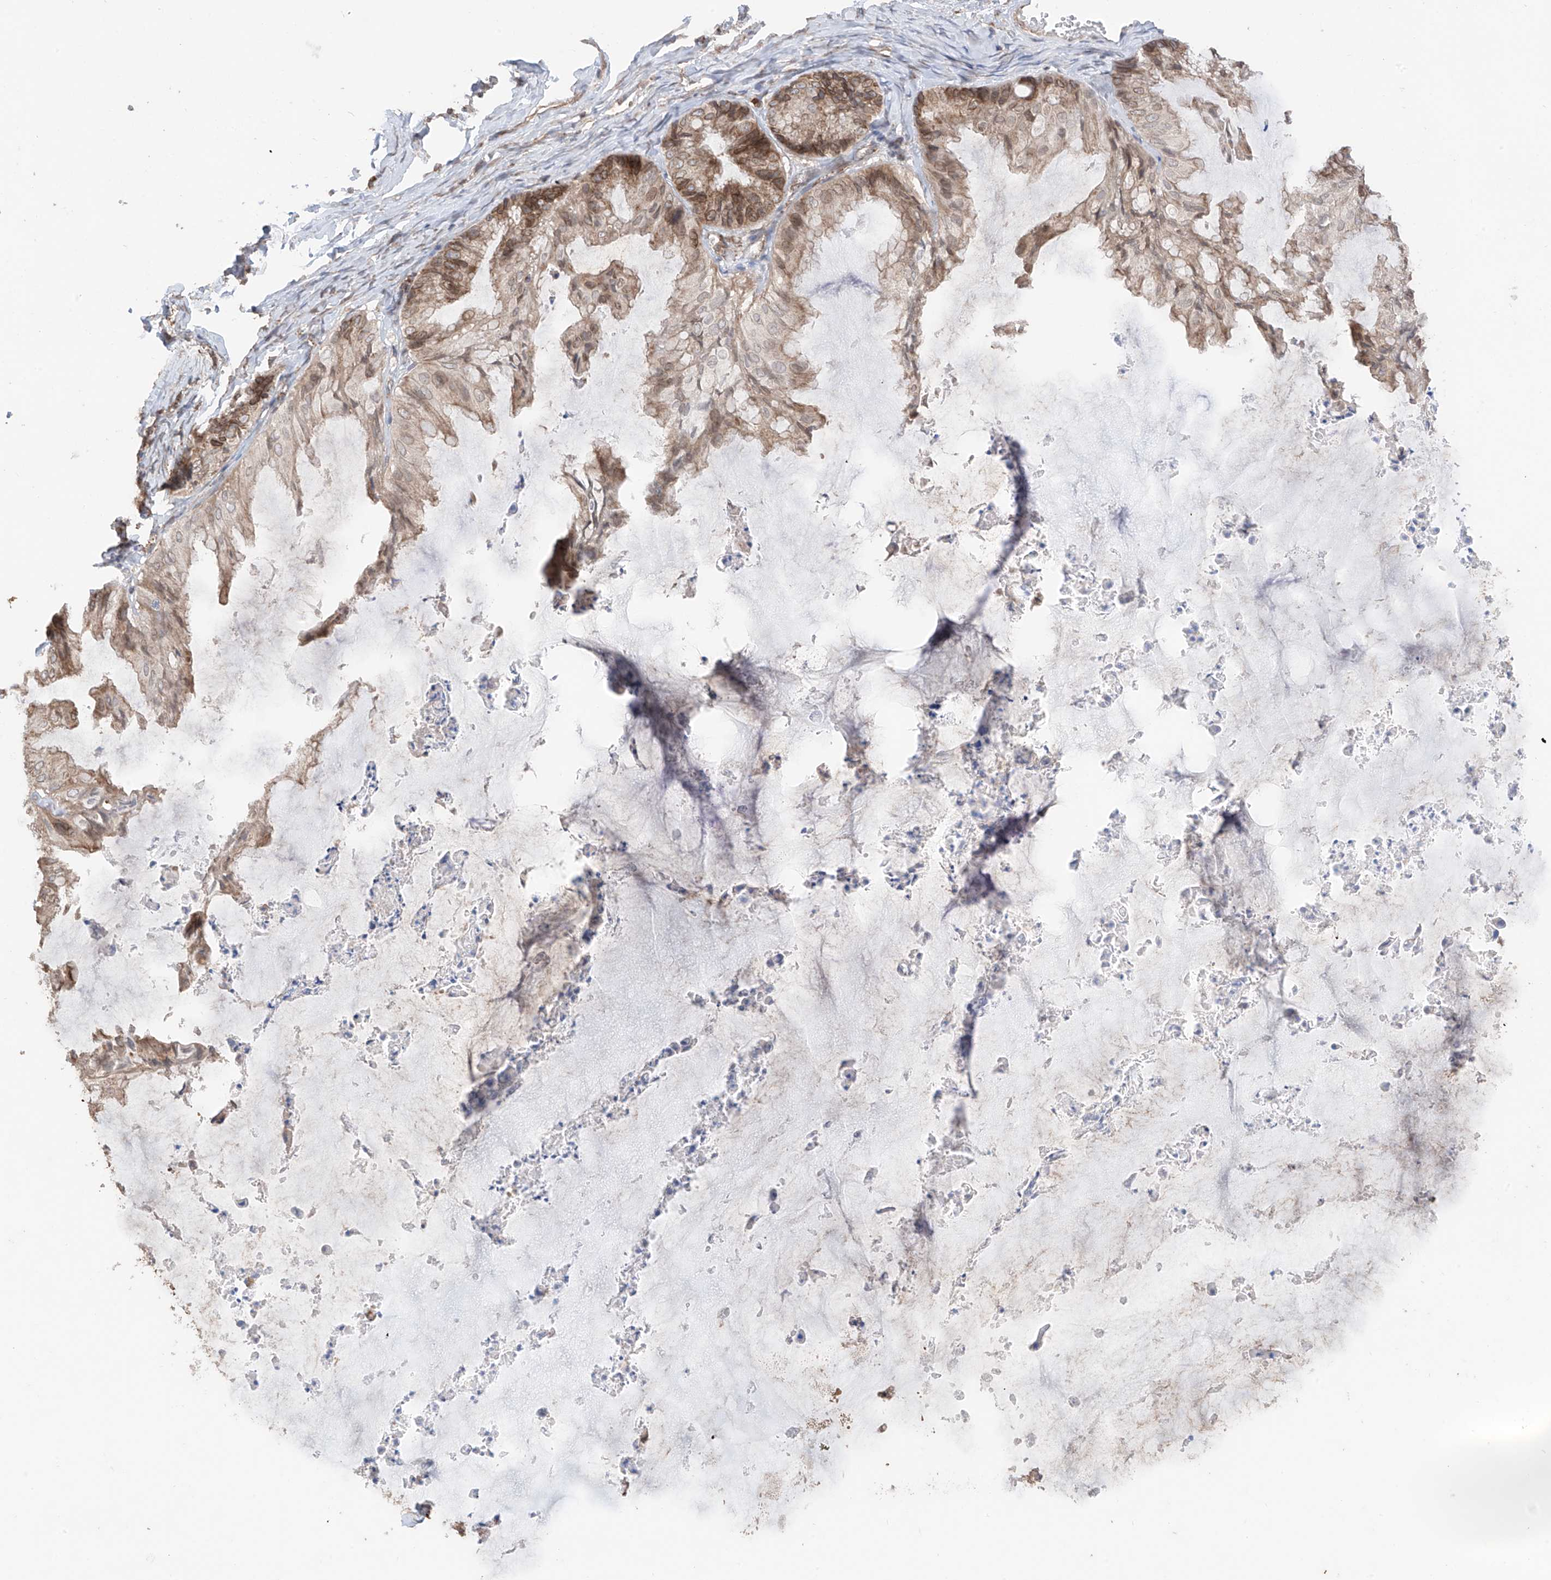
{"staining": {"intensity": "moderate", "quantity": "25%-75%", "location": "cytoplasmic/membranous,nuclear"}, "tissue": "ovarian cancer", "cell_type": "Tumor cells", "image_type": "cancer", "snomed": [{"axis": "morphology", "description": "Cystadenocarcinoma, mucinous, NOS"}, {"axis": "topography", "description": "Ovary"}], "caption": "Ovarian cancer (mucinous cystadenocarcinoma) stained with immunohistochemistry (IHC) demonstrates moderate cytoplasmic/membranous and nuclear positivity in about 25%-75% of tumor cells.", "gene": "AHCTF1", "patient": {"sex": "female", "age": 71}}